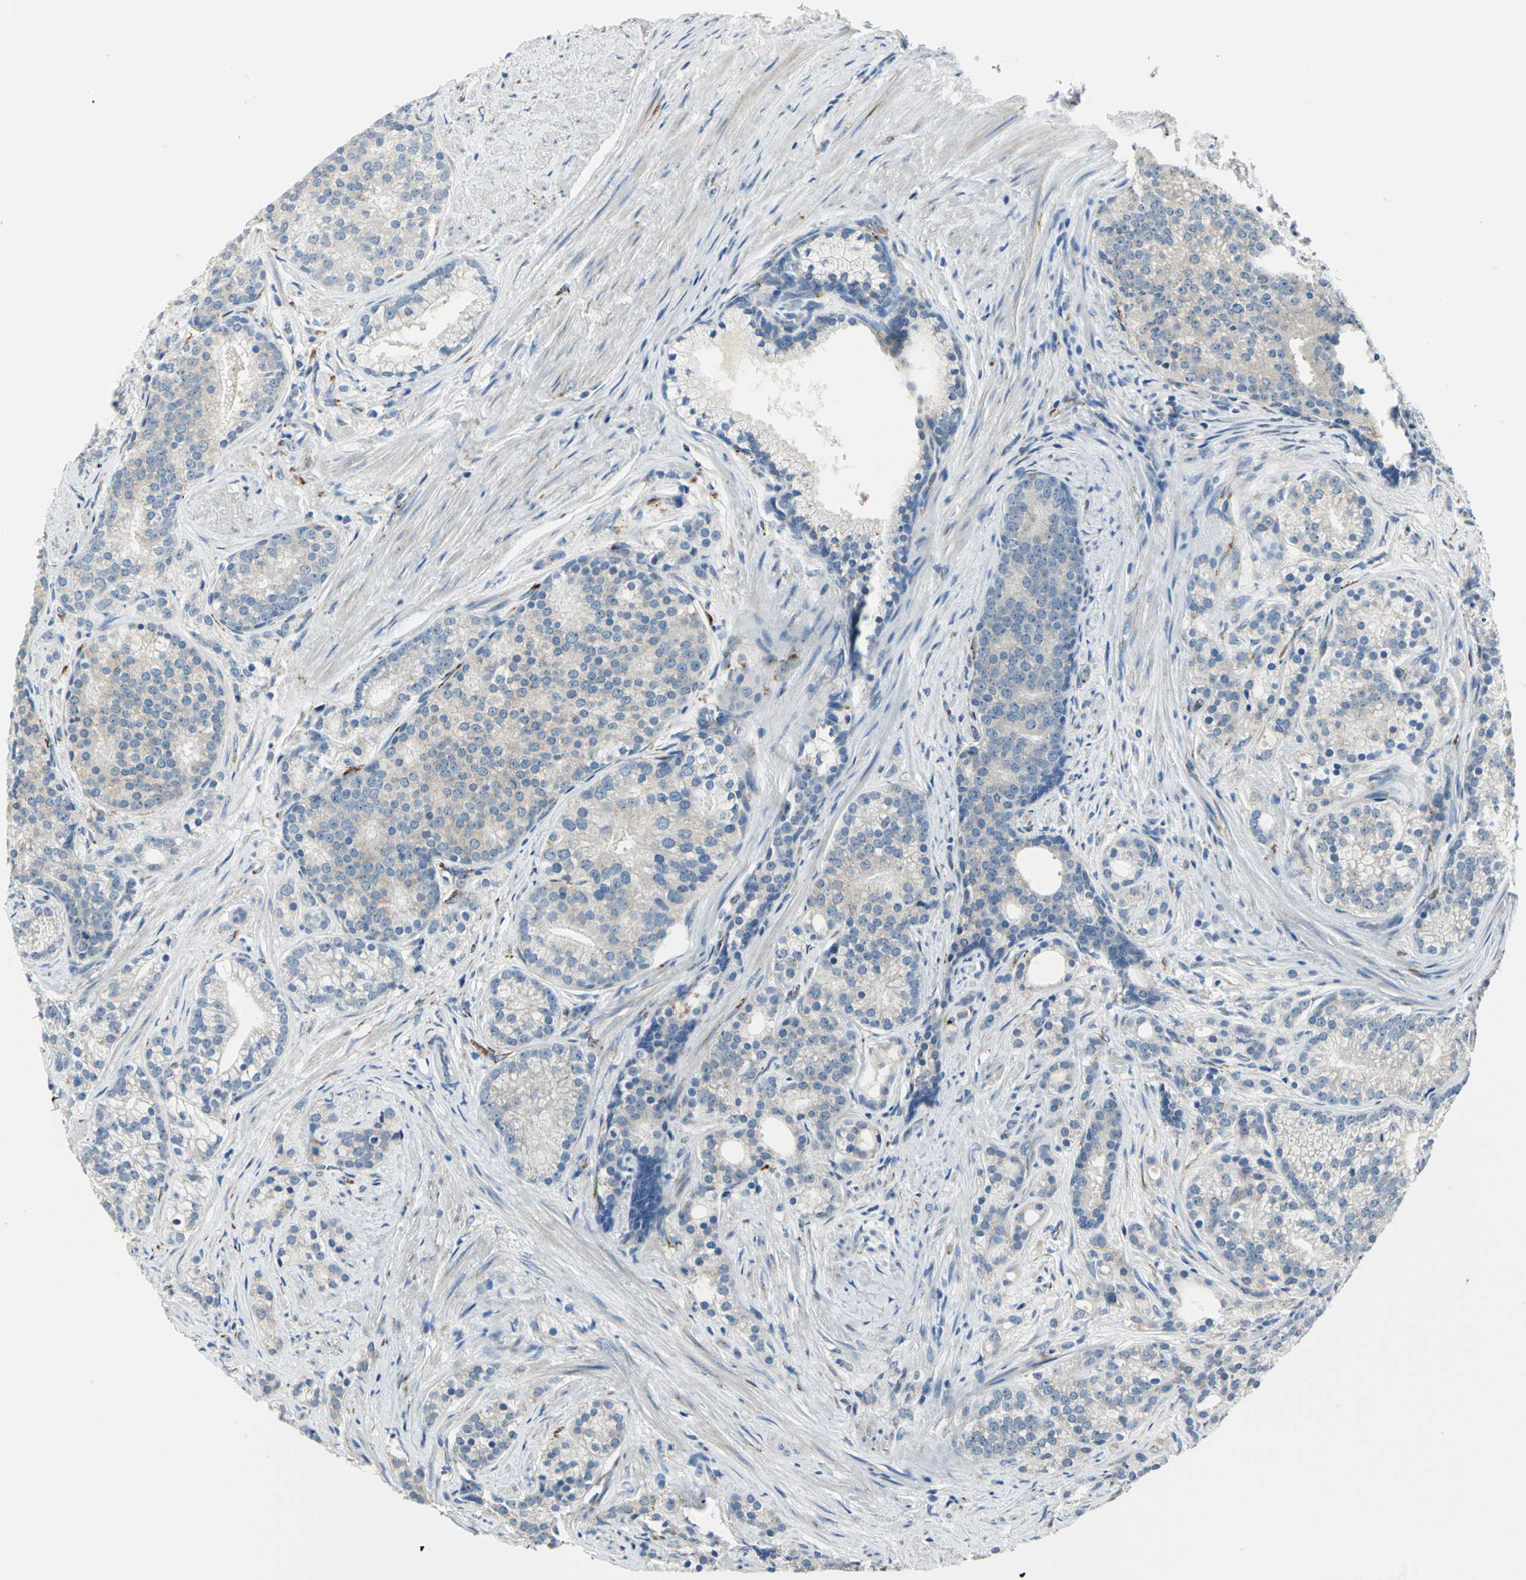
{"staining": {"intensity": "weak", "quantity": "25%-75%", "location": "cytoplasmic/membranous"}, "tissue": "prostate cancer", "cell_type": "Tumor cells", "image_type": "cancer", "snomed": [{"axis": "morphology", "description": "Adenocarcinoma, Low grade"}, {"axis": "topography", "description": "Prostate"}], "caption": "Protein expression analysis of human adenocarcinoma (low-grade) (prostate) reveals weak cytoplasmic/membranous staining in approximately 25%-75% of tumor cells.", "gene": "B3GNT2", "patient": {"sex": "male", "age": 71}}